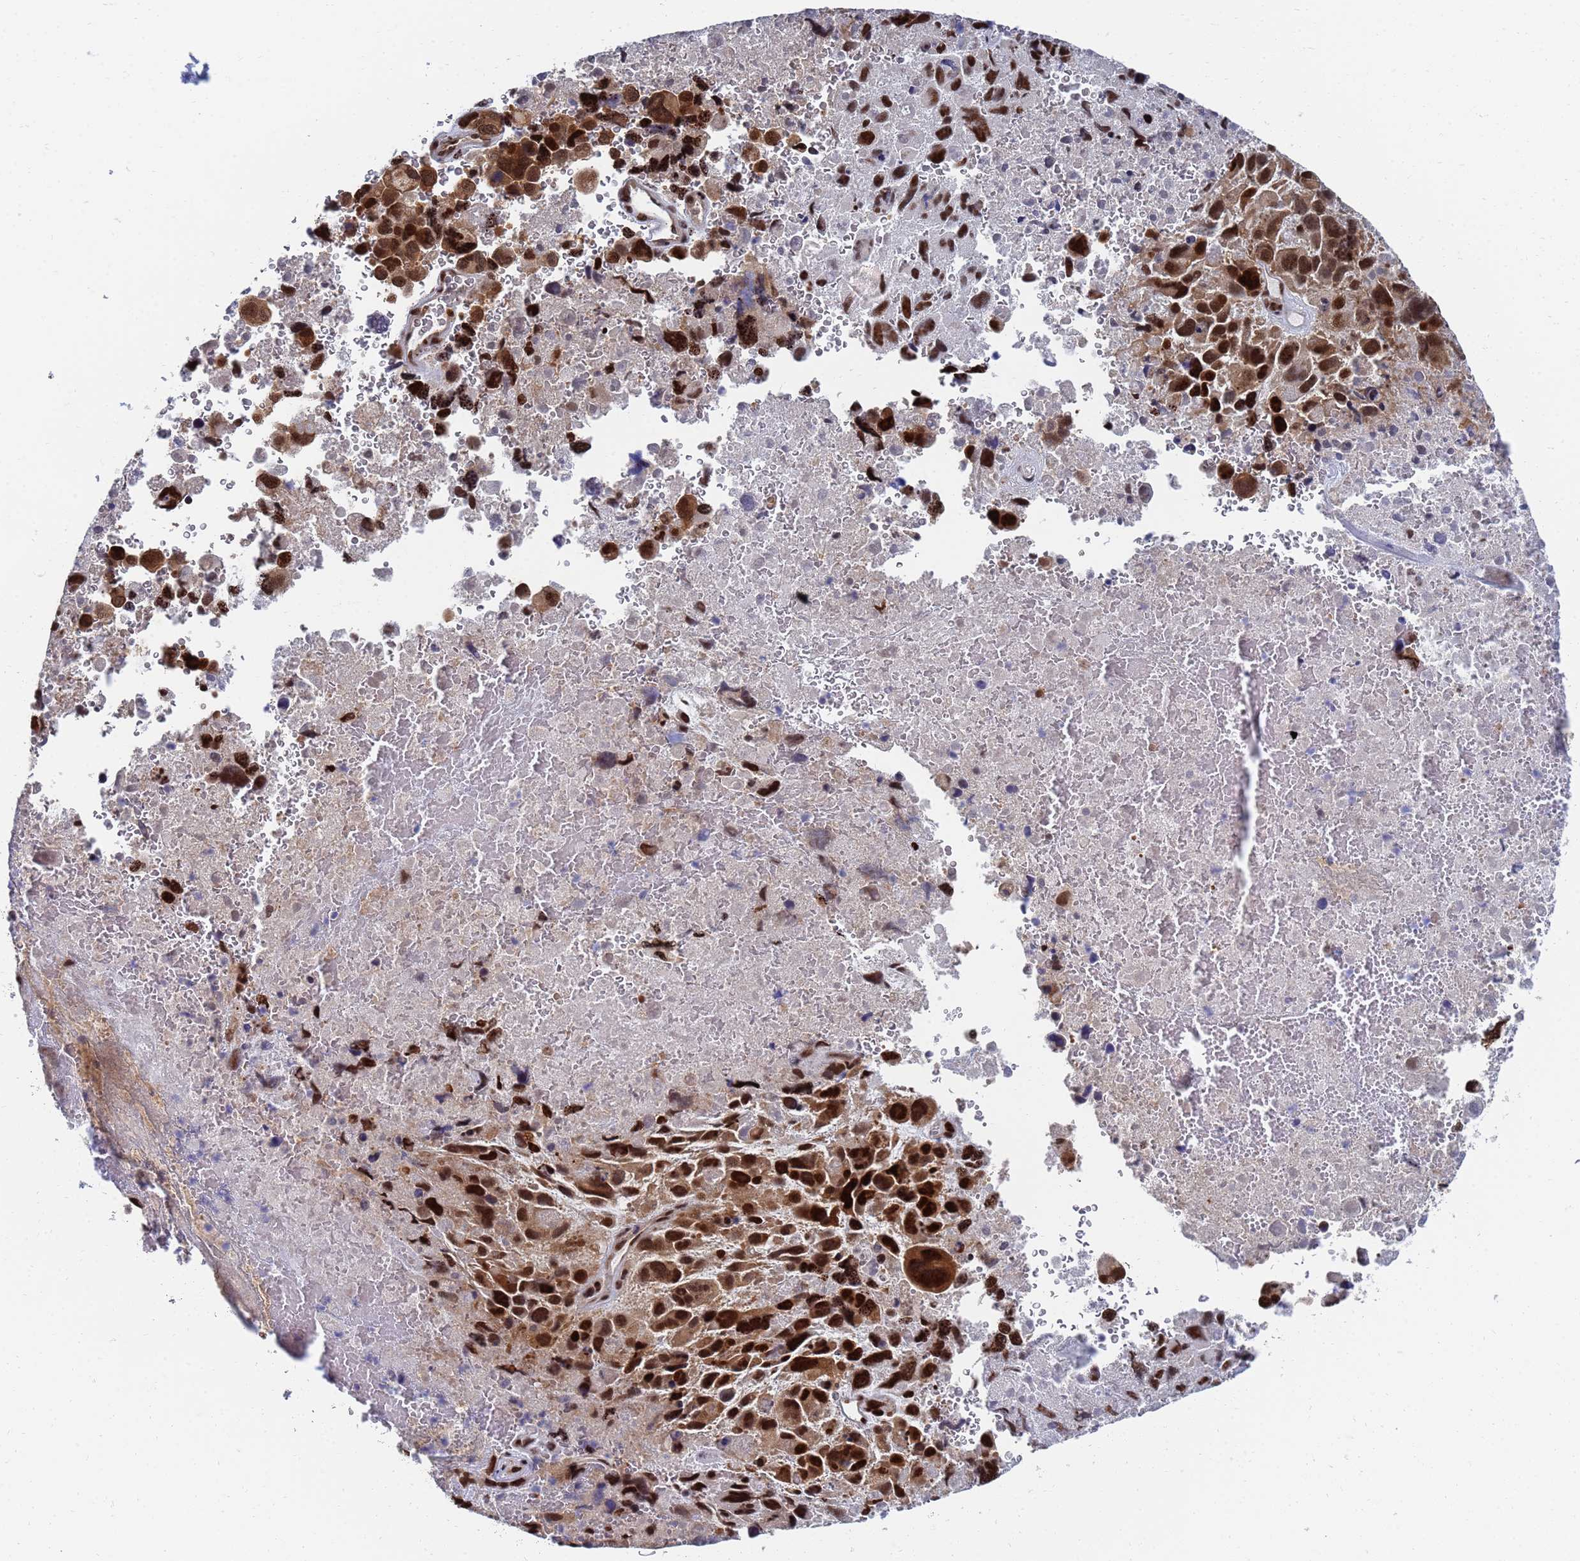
{"staining": {"intensity": "strong", "quantity": ">75%", "location": "nuclear"}, "tissue": "melanoma", "cell_type": "Tumor cells", "image_type": "cancer", "snomed": [{"axis": "morphology", "description": "Malignant melanoma, Metastatic site"}, {"axis": "topography", "description": "Brain"}], "caption": "This is an image of immunohistochemistry staining of melanoma, which shows strong staining in the nuclear of tumor cells.", "gene": "AP5Z1", "patient": {"sex": "female", "age": 53}}